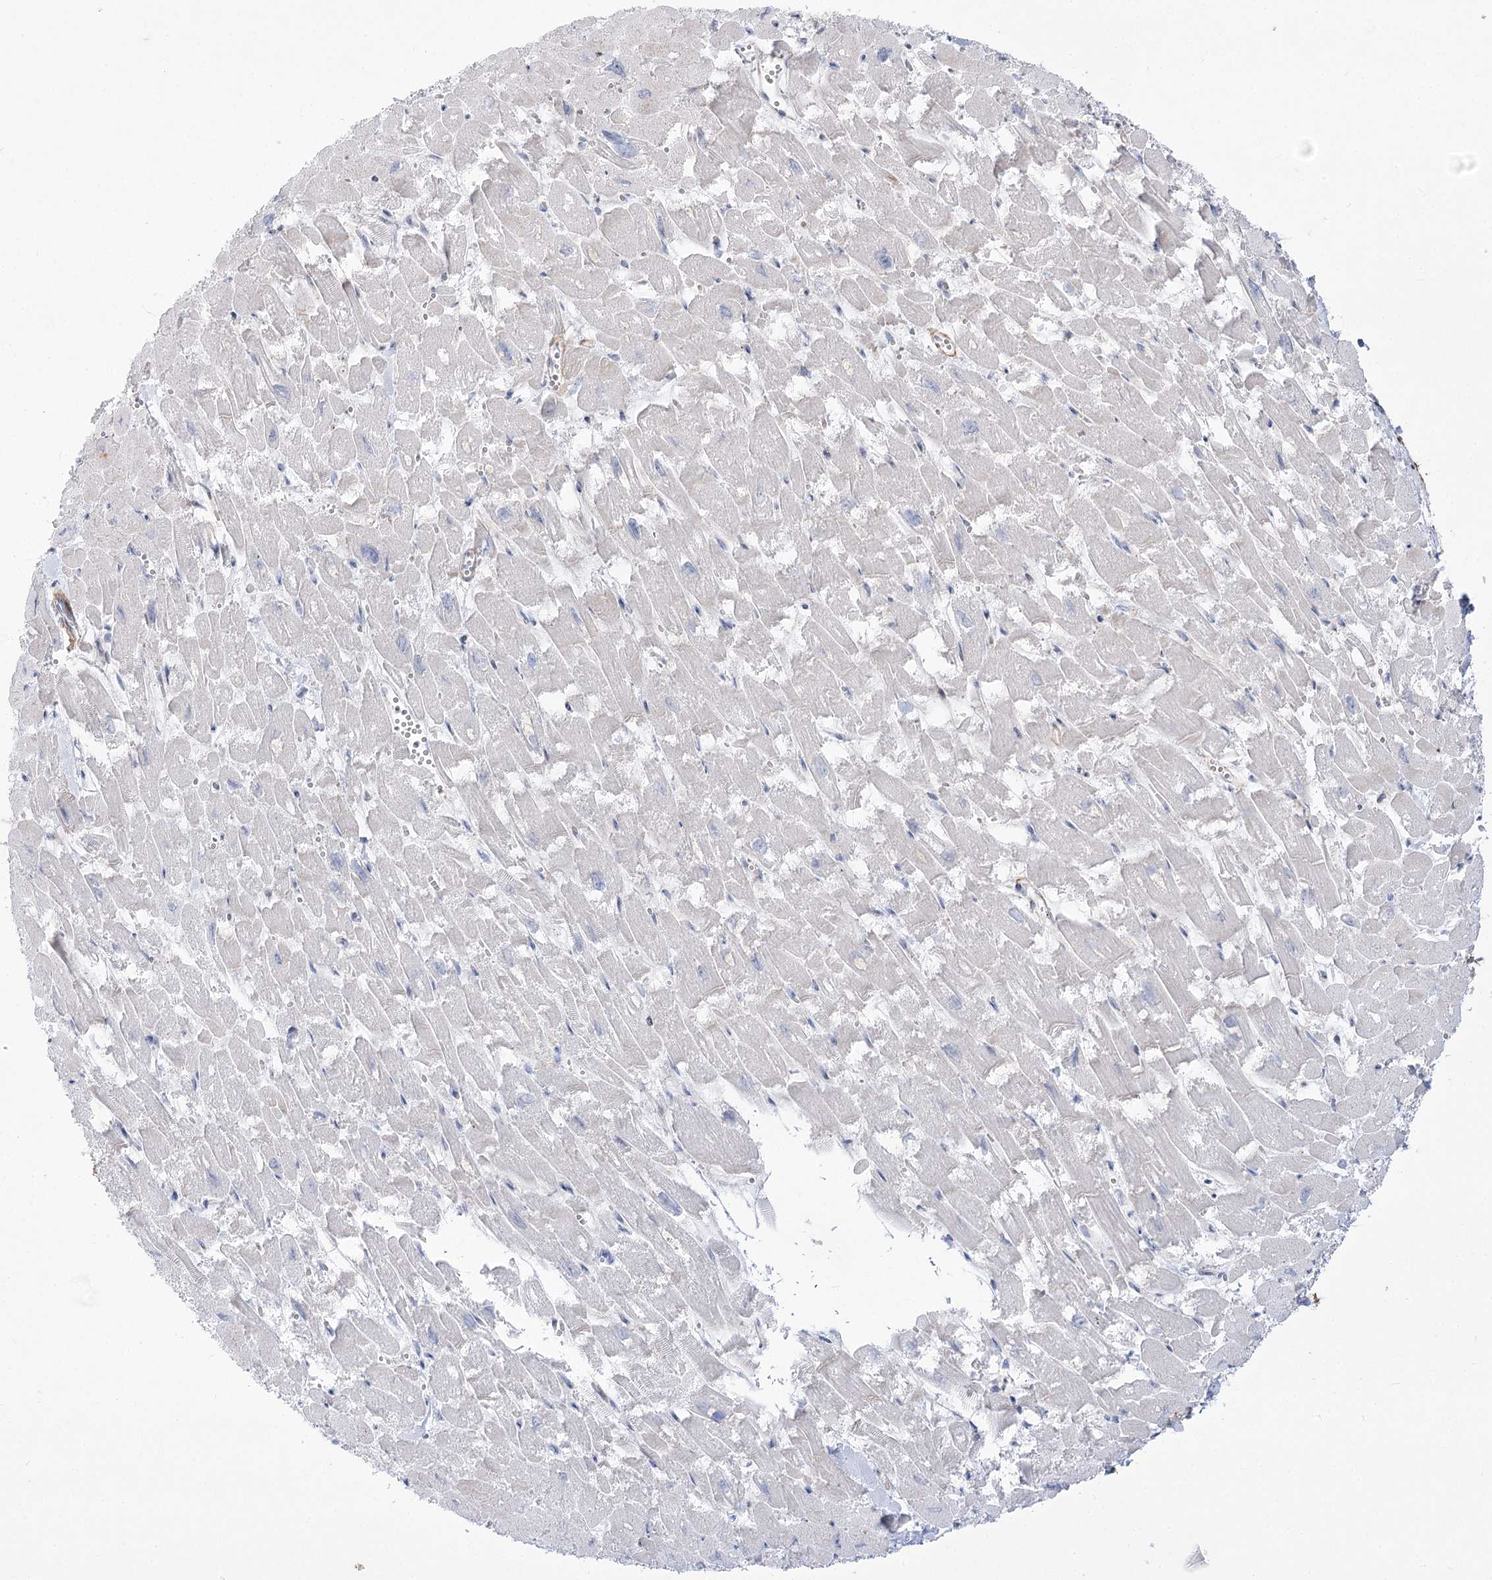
{"staining": {"intensity": "moderate", "quantity": "<25%", "location": "cytoplasmic/membranous"}, "tissue": "heart muscle", "cell_type": "Cardiomyocytes", "image_type": "normal", "snomed": [{"axis": "morphology", "description": "Normal tissue, NOS"}, {"axis": "topography", "description": "Heart"}], "caption": "IHC photomicrograph of benign heart muscle: heart muscle stained using immunohistochemistry (IHC) reveals low levels of moderate protein expression localized specifically in the cytoplasmic/membranous of cardiomyocytes, appearing as a cytoplasmic/membranous brown color.", "gene": "ANKRD23", "patient": {"sex": "male", "age": 54}}